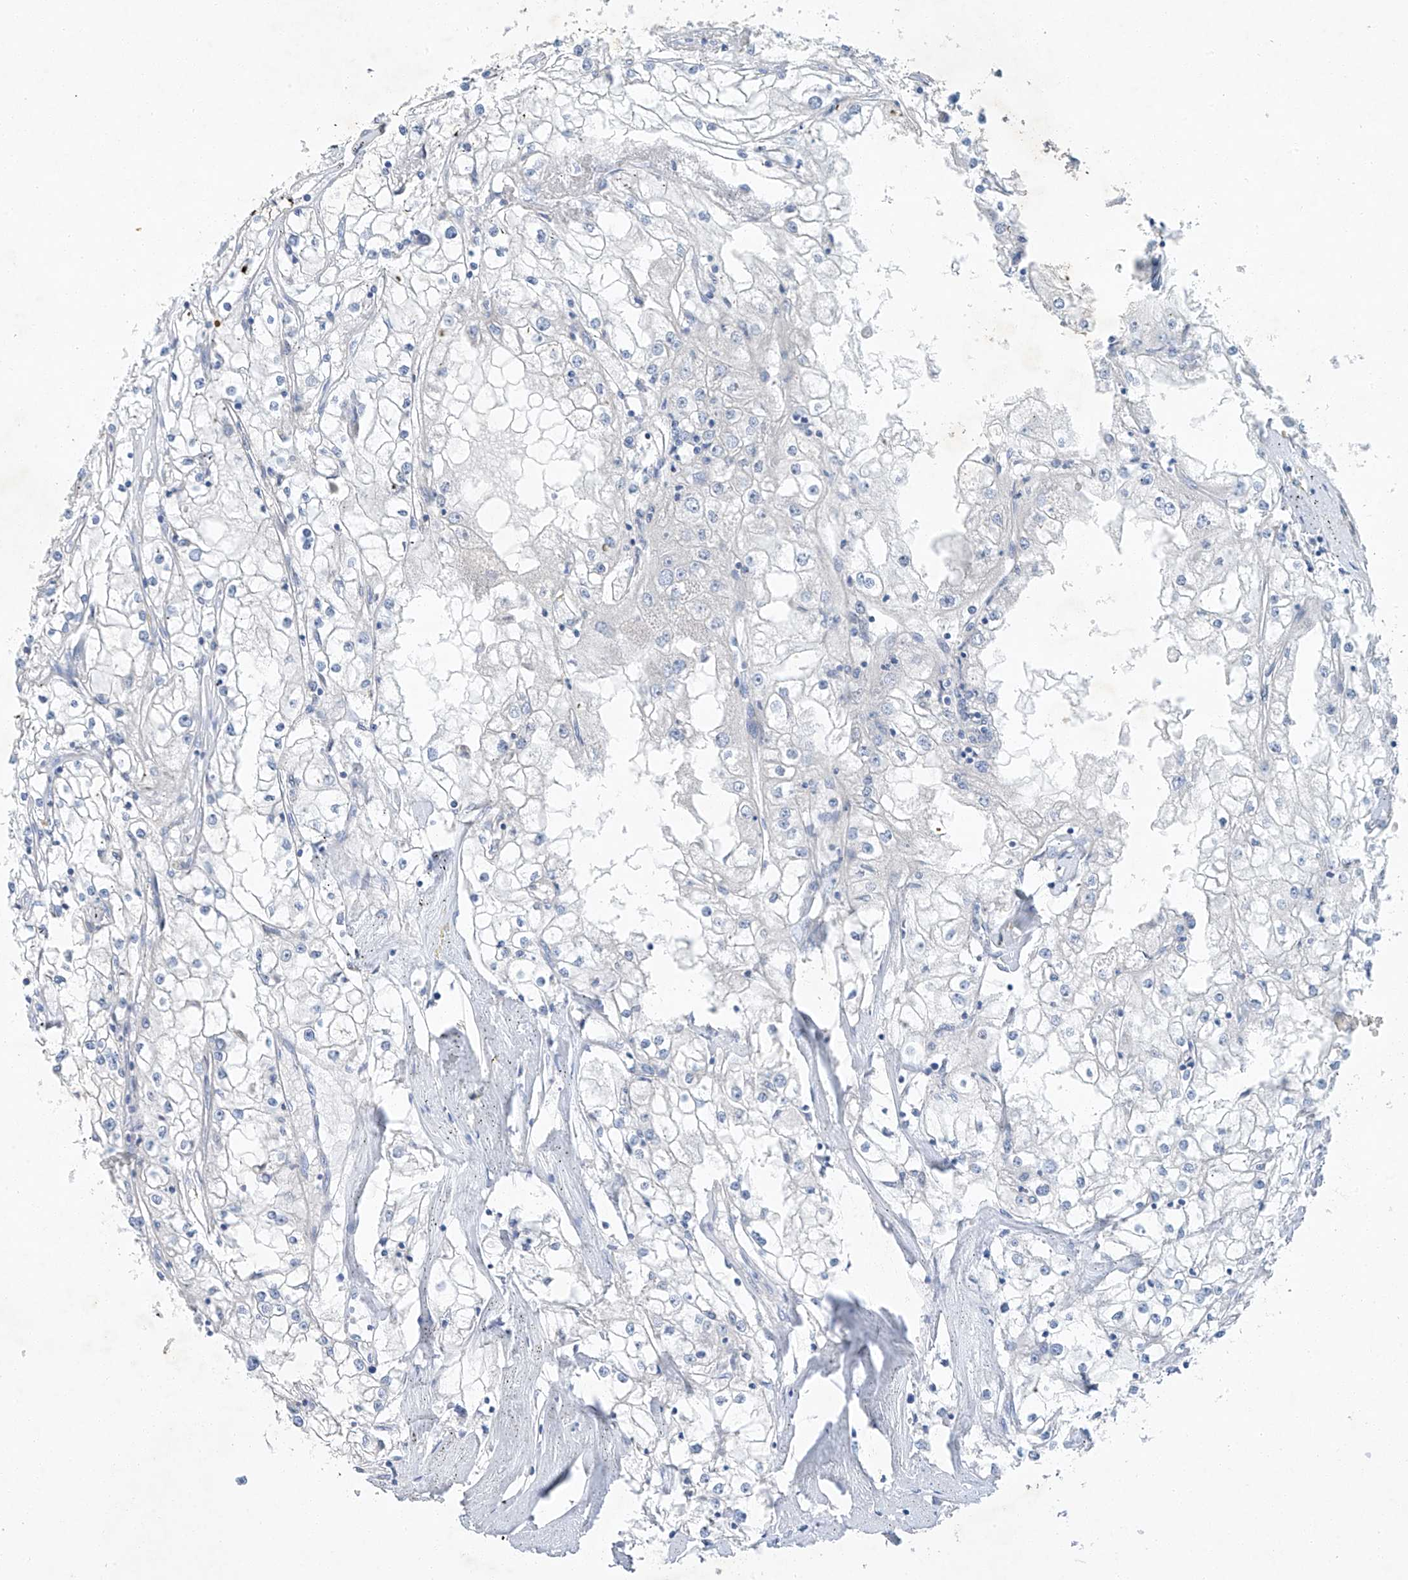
{"staining": {"intensity": "negative", "quantity": "none", "location": "none"}, "tissue": "renal cancer", "cell_type": "Tumor cells", "image_type": "cancer", "snomed": [{"axis": "morphology", "description": "Adenocarcinoma, NOS"}, {"axis": "topography", "description": "Kidney"}], "caption": "DAB immunohistochemical staining of human renal cancer (adenocarcinoma) shows no significant positivity in tumor cells.", "gene": "C1orf87", "patient": {"sex": "male", "age": 56}}